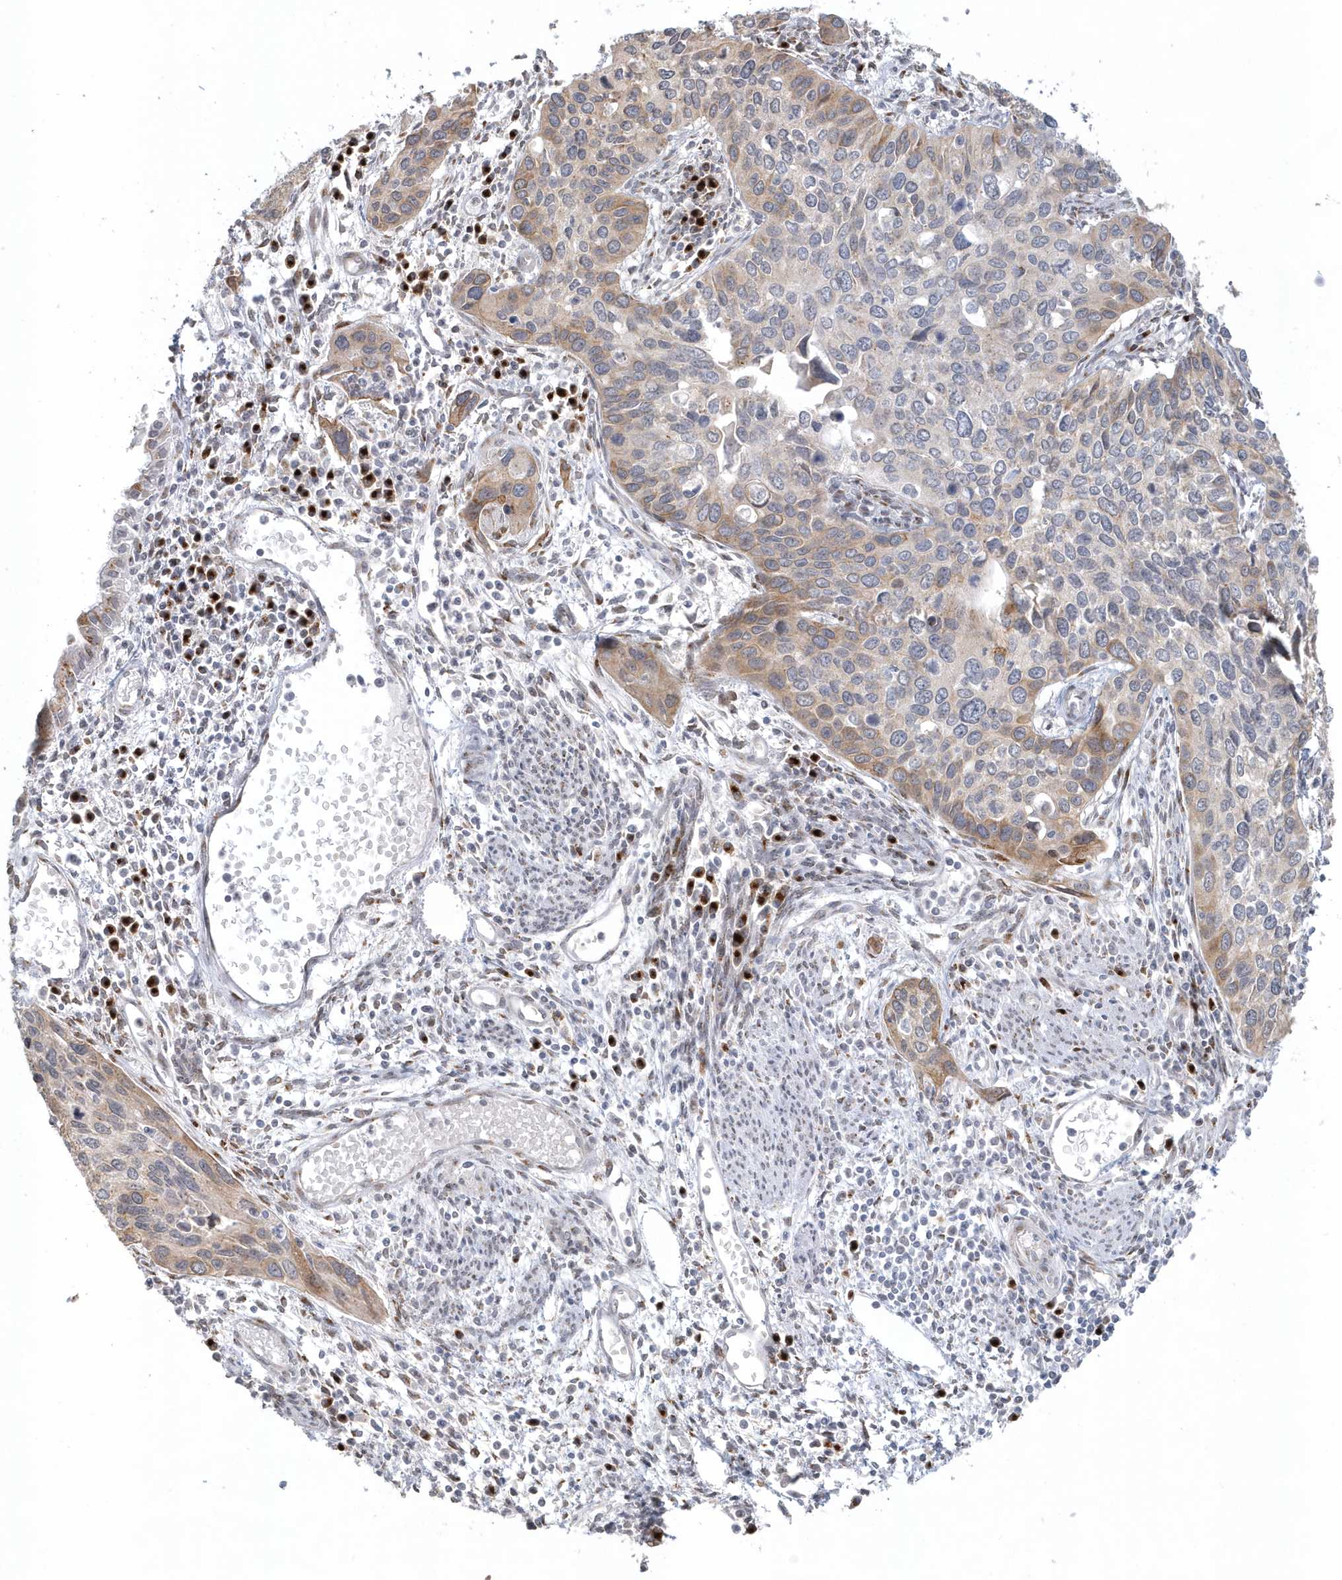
{"staining": {"intensity": "moderate", "quantity": "25%-75%", "location": "cytoplasmic/membranous"}, "tissue": "cervical cancer", "cell_type": "Tumor cells", "image_type": "cancer", "snomed": [{"axis": "morphology", "description": "Squamous cell carcinoma, NOS"}, {"axis": "topography", "description": "Cervix"}], "caption": "Squamous cell carcinoma (cervical) was stained to show a protein in brown. There is medium levels of moderate cytoplasmic/membranous positivity in approximately 25%-75% of tumor cells.", "gene": "DHFR", "patient": {"sex": "female", "age": 55}}